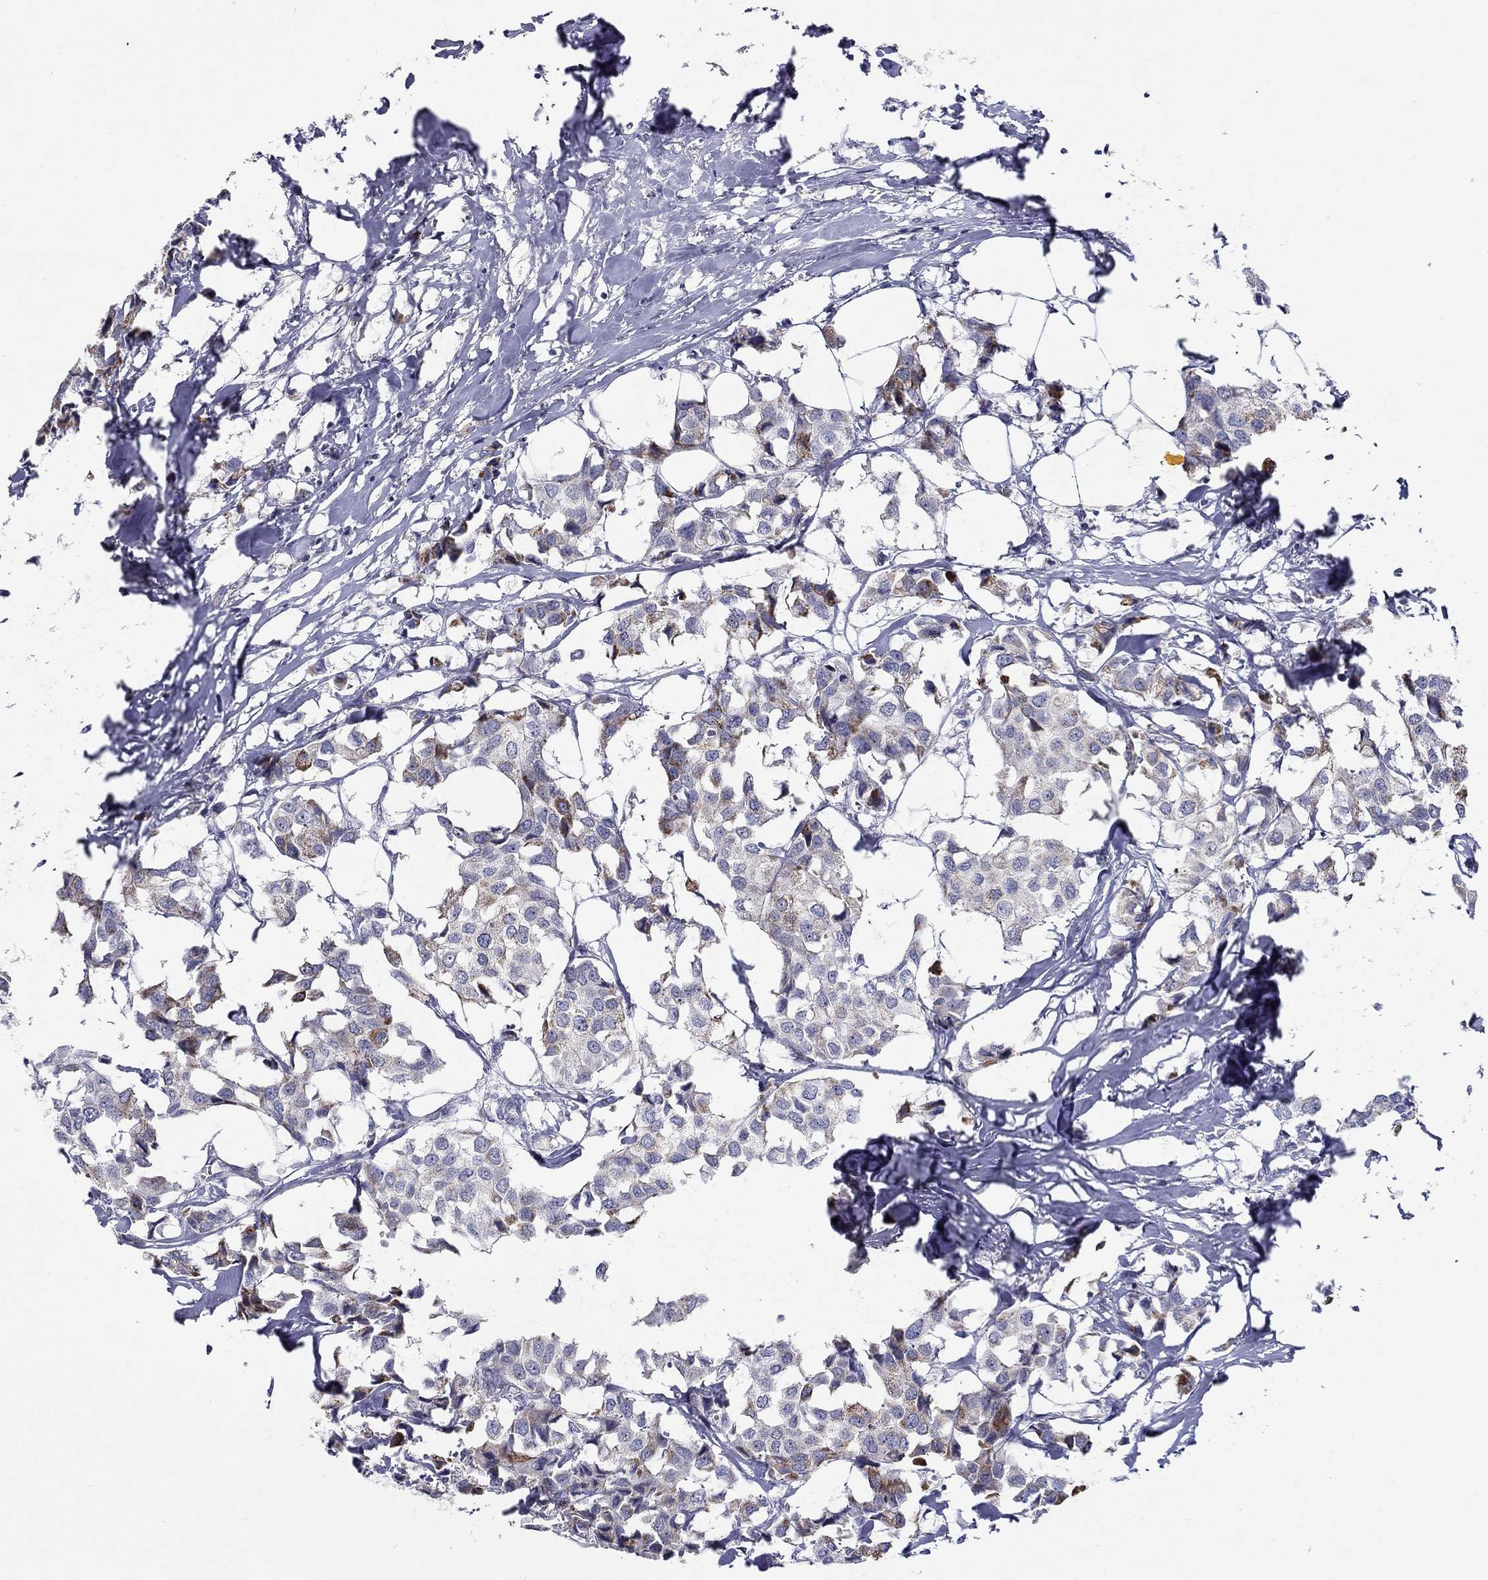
{"staining": {"intensity": "moderate", "quantity": "<25%", "location": "cytoplasmic/membranous"}, "tissue": "breast cancer", "cell_type": "Tumor cells", "image_type": "cancer", "snomed": [{"axis": "morphology", "description": "Duct carcinoma"}, {"axis": "topography", "description": "Breast"}], "caption": "Immunohistochemical staining of human breast cancer (intraductal carcinoma) demonstrates low levels of moderate cytoplasmic/membranous protein positivity in approximately <25% of tumor cells.", "gene": "HMX2", "patient": {"sex": "female", "age": 80}}